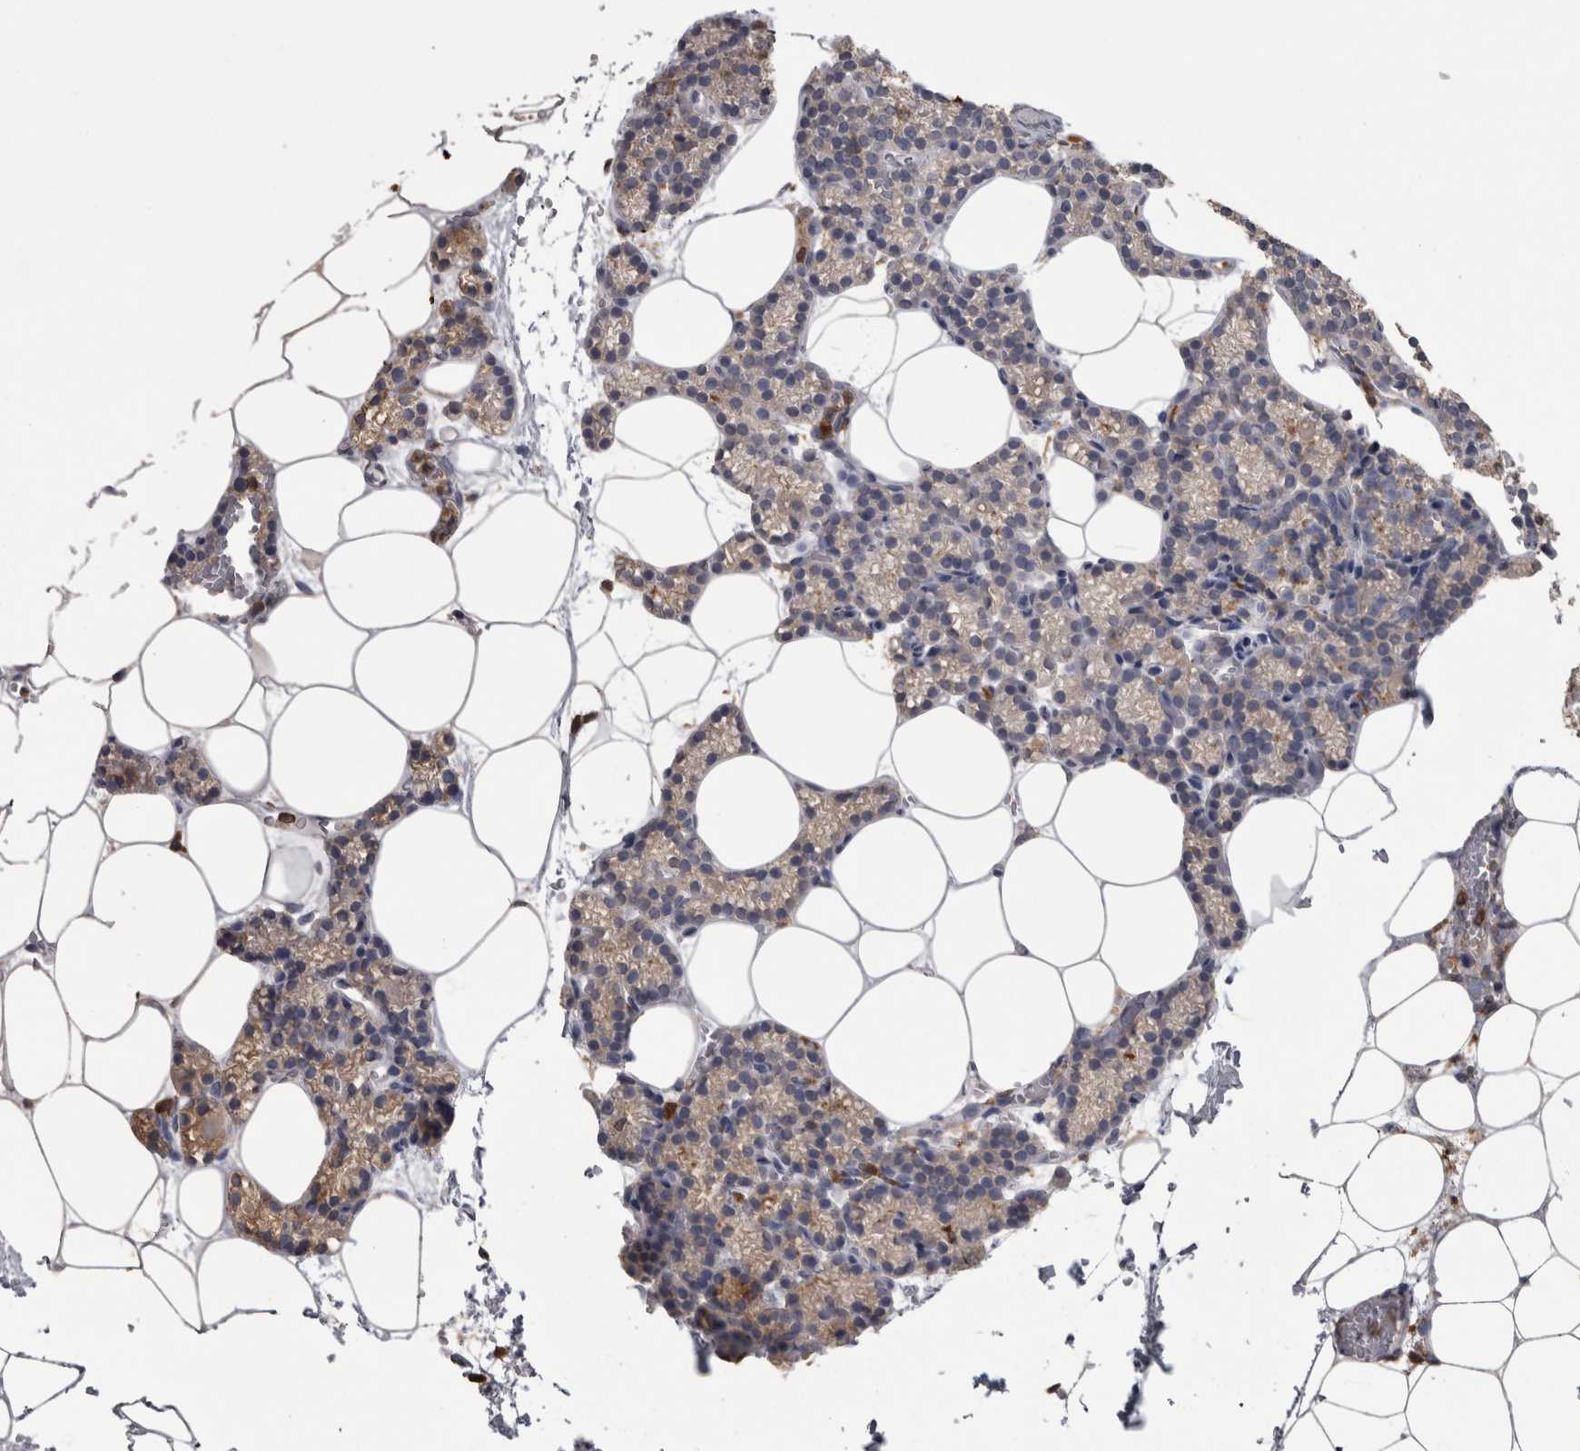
{"staining": {"intensity": "weak", "quantity": "25%-75%", "location": "cytoplasmic/membranous"}, "tissue": "parathyroid gland", "cell_type": "Glandular cells", "image_type": "normal", "snomed": [{"axis": "morphology", "description": "Normal tissue, NOS"}, {"axis": "topography", "description": "Parathyroid gland"}], "caption": "There is low levels of weak cytoplasmic/membranous staining in glandular cells of benign parathyroid gland, as demonstrated by immunohistochemical staining (brown color).", "gene": "PIK3AP1", "patient": {"sex": "male", "age": 58}}